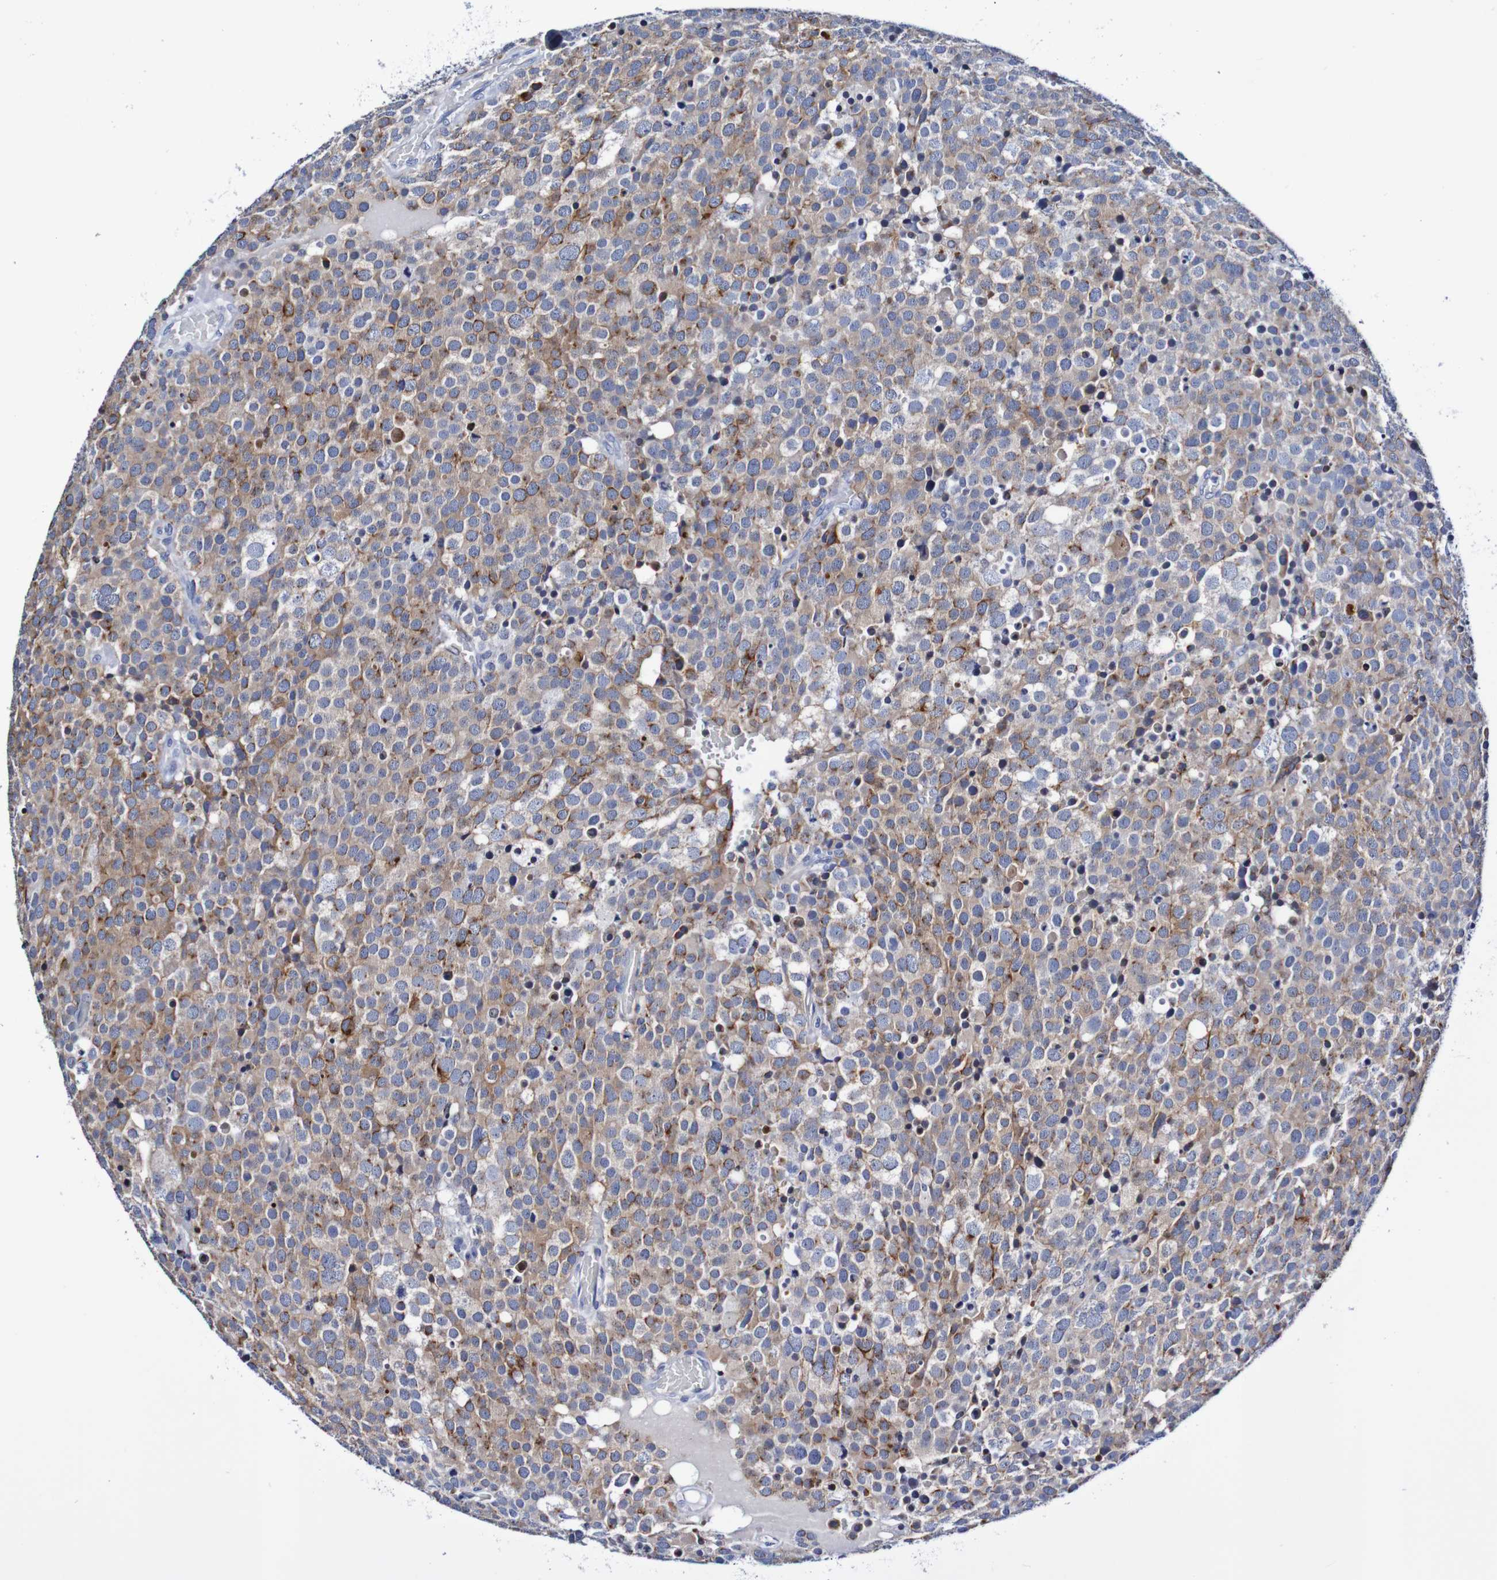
{"staining": {"intensity": "weak", "quantity": "25%-75%", "location": "cytoplasmic/membranous"}, "tissue": "testis cancer", "cell_type": "Tumor cells", "image_type": "cancer", "snomed": [{"axis": "morphology", "description": "Seminoma, NOS"}, {"axis": "topography", "description": "Testis"}], "caption": "Testis seminoma was stained to show a protein in brown. There is low levels of weak cytoplasmic/membranous positivity in approximately 25%-75% of tumor cells.", "gene": "SEZ6", "patient": {"sex": "male", "age": 71}}